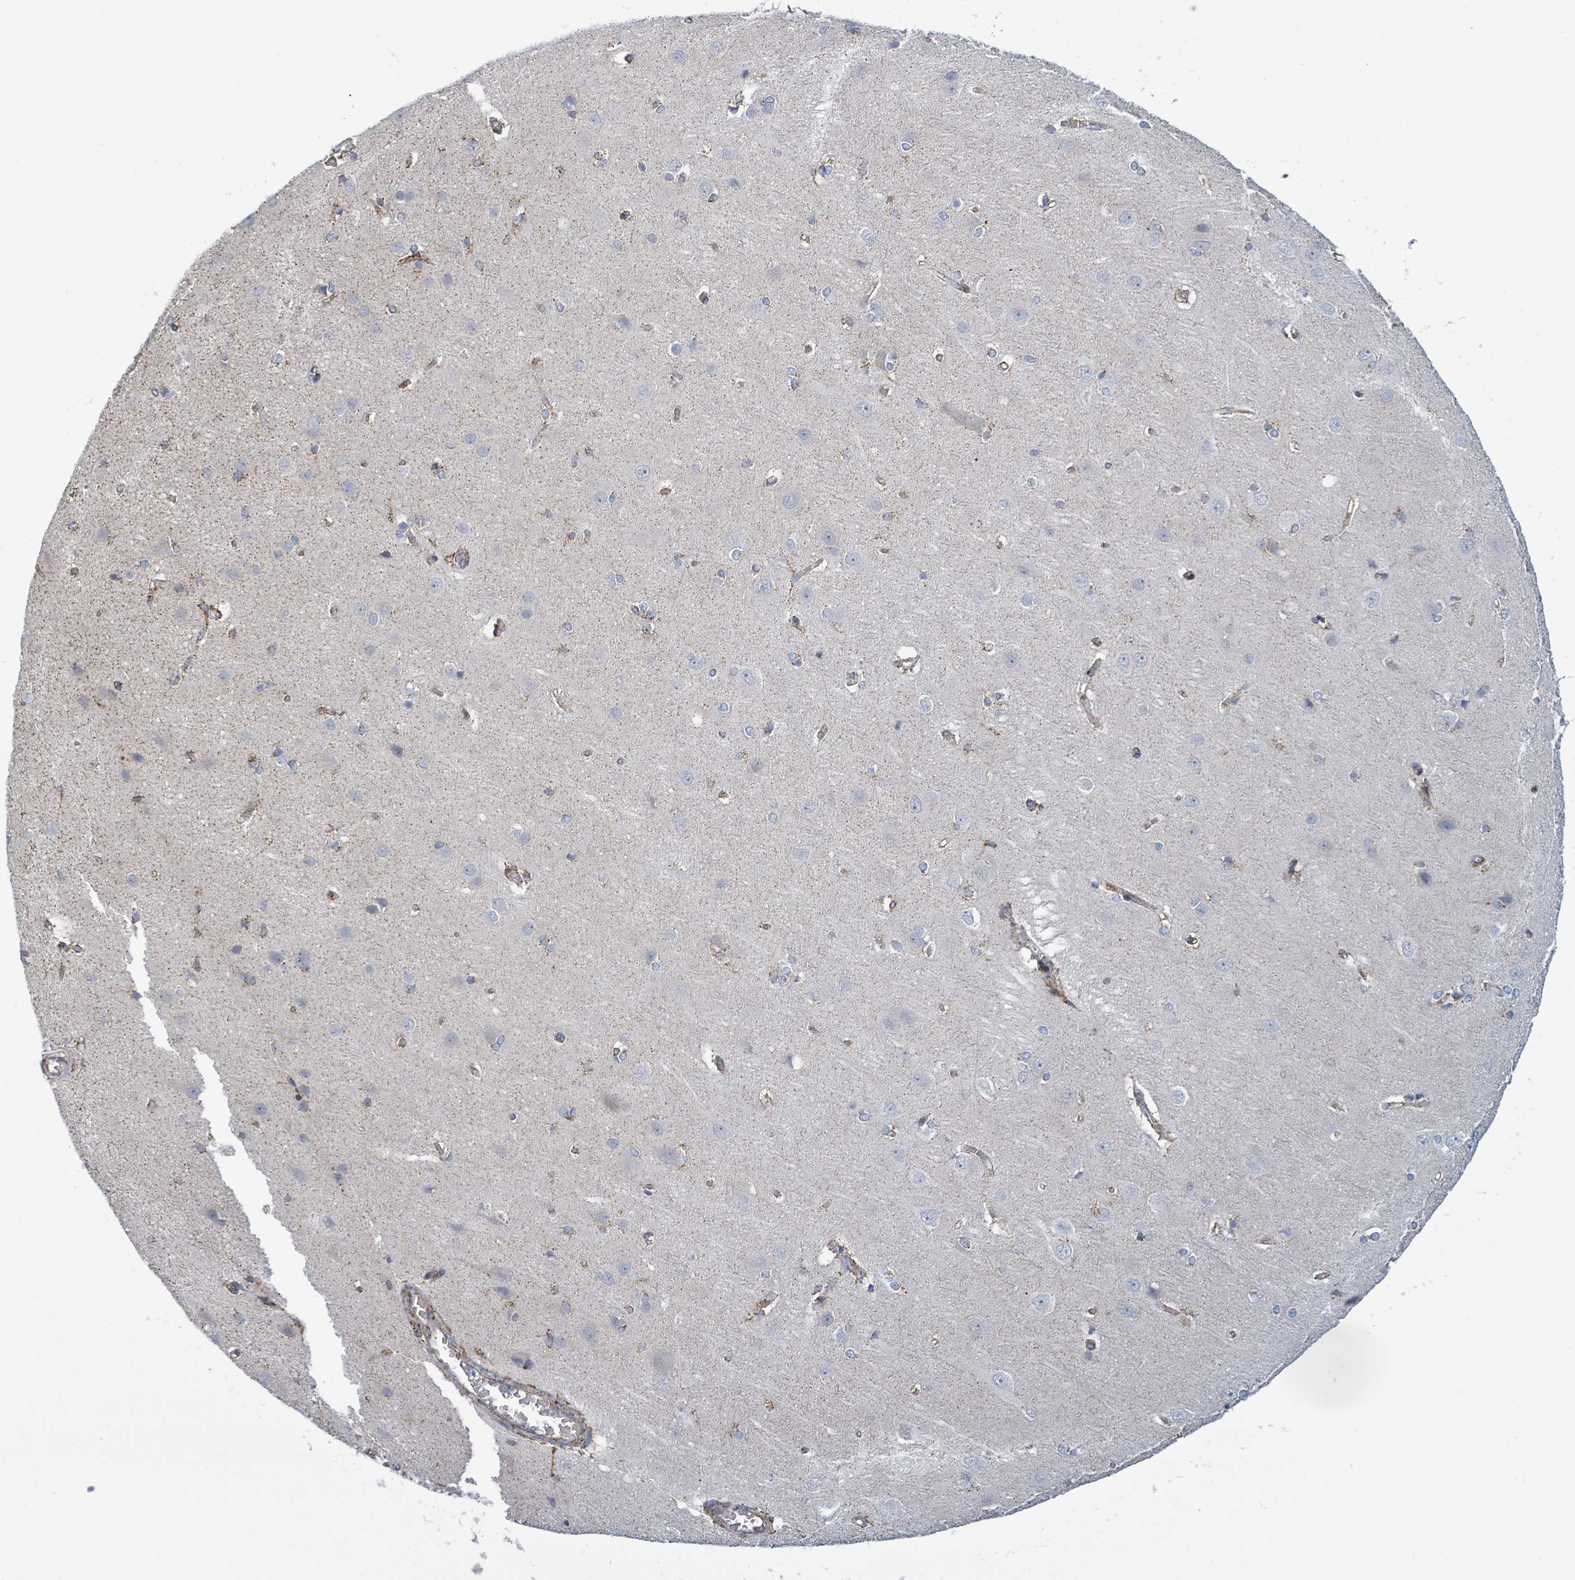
{"staining": {"intensity": "strong", "quantity": ">75%", "location": "cytoplasmic/membranous"}, "tissue": "cerebral cortex", "cell_type": "Endothelial cells", "image_type": "normal", "snomed": [{"axis": "morphology", "description": "Normal tissue, NOS"}, {"axis": "topography", "description": "Cerebral cortex"}], "caption": "A brown stain shows strong cytoplasmic/membranous staining of a protein in endothelial cells of unremarkable cerebral cortex. The staining was performed using DAB (3,3'-diaminobenzidine), with brown indicating positive protein expression. Nuclei are stained blue with hematoxylin.", "gene": "SUCLG2", "patient": {"sex": "male", "age": 37}}